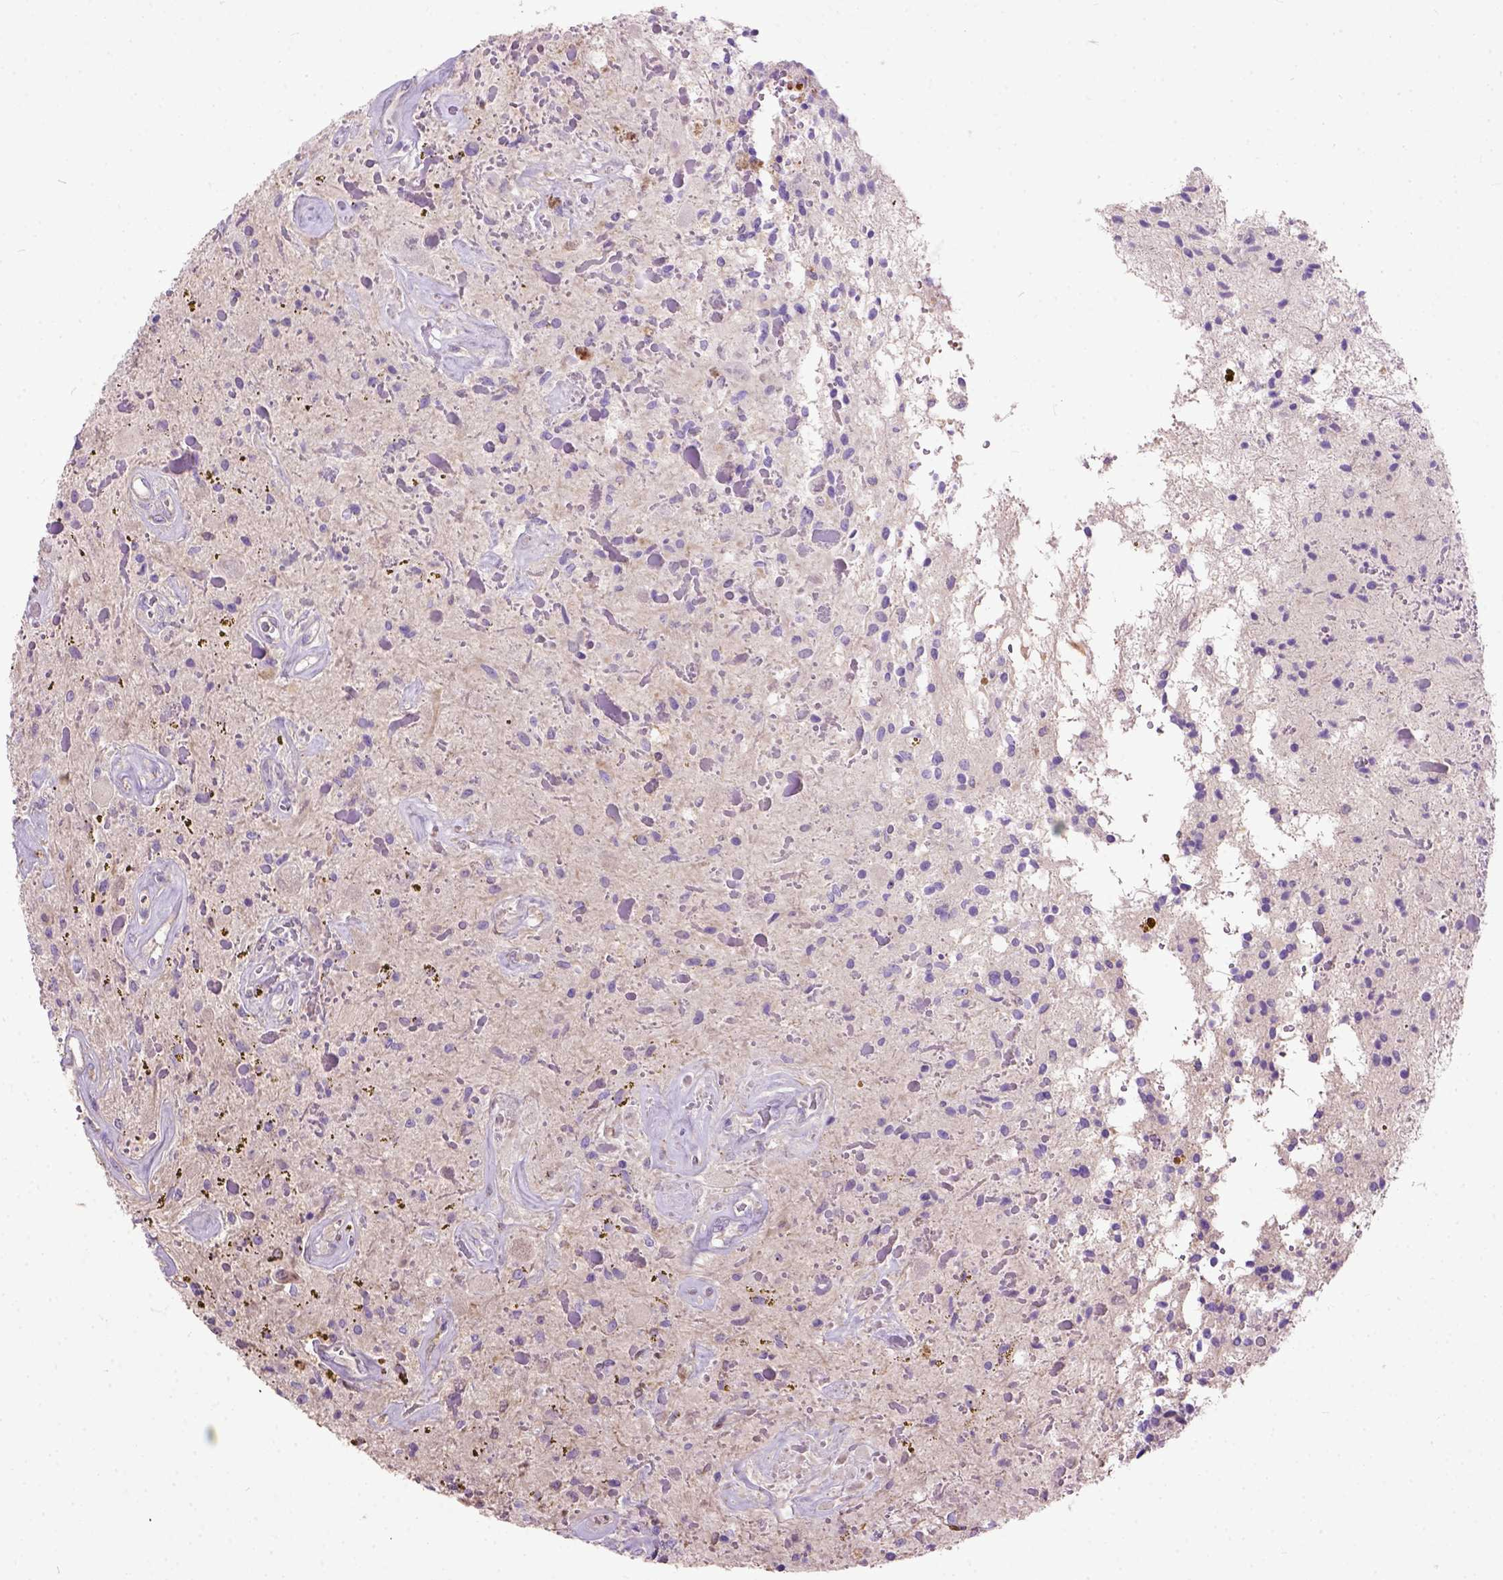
{"staining": {"intensity": "negative", "quantity": "none", "location": "none"}, "tissue": "glioma", "cell_type": "Tumor cells", "image_type": "cancer", "snomed": [{"axis": "morphology", "description": "Glioma, malignant, Low grade"}, {"axis": "topography", "description": "Cerebellum"}], "caption": "An immunohistochemistry (IHC) micrograph of glioma is shown. There is no staining in tumor cells of glioma.", "gene": "SEMA4F", "patient": {"sex": "female", "age": 14}}